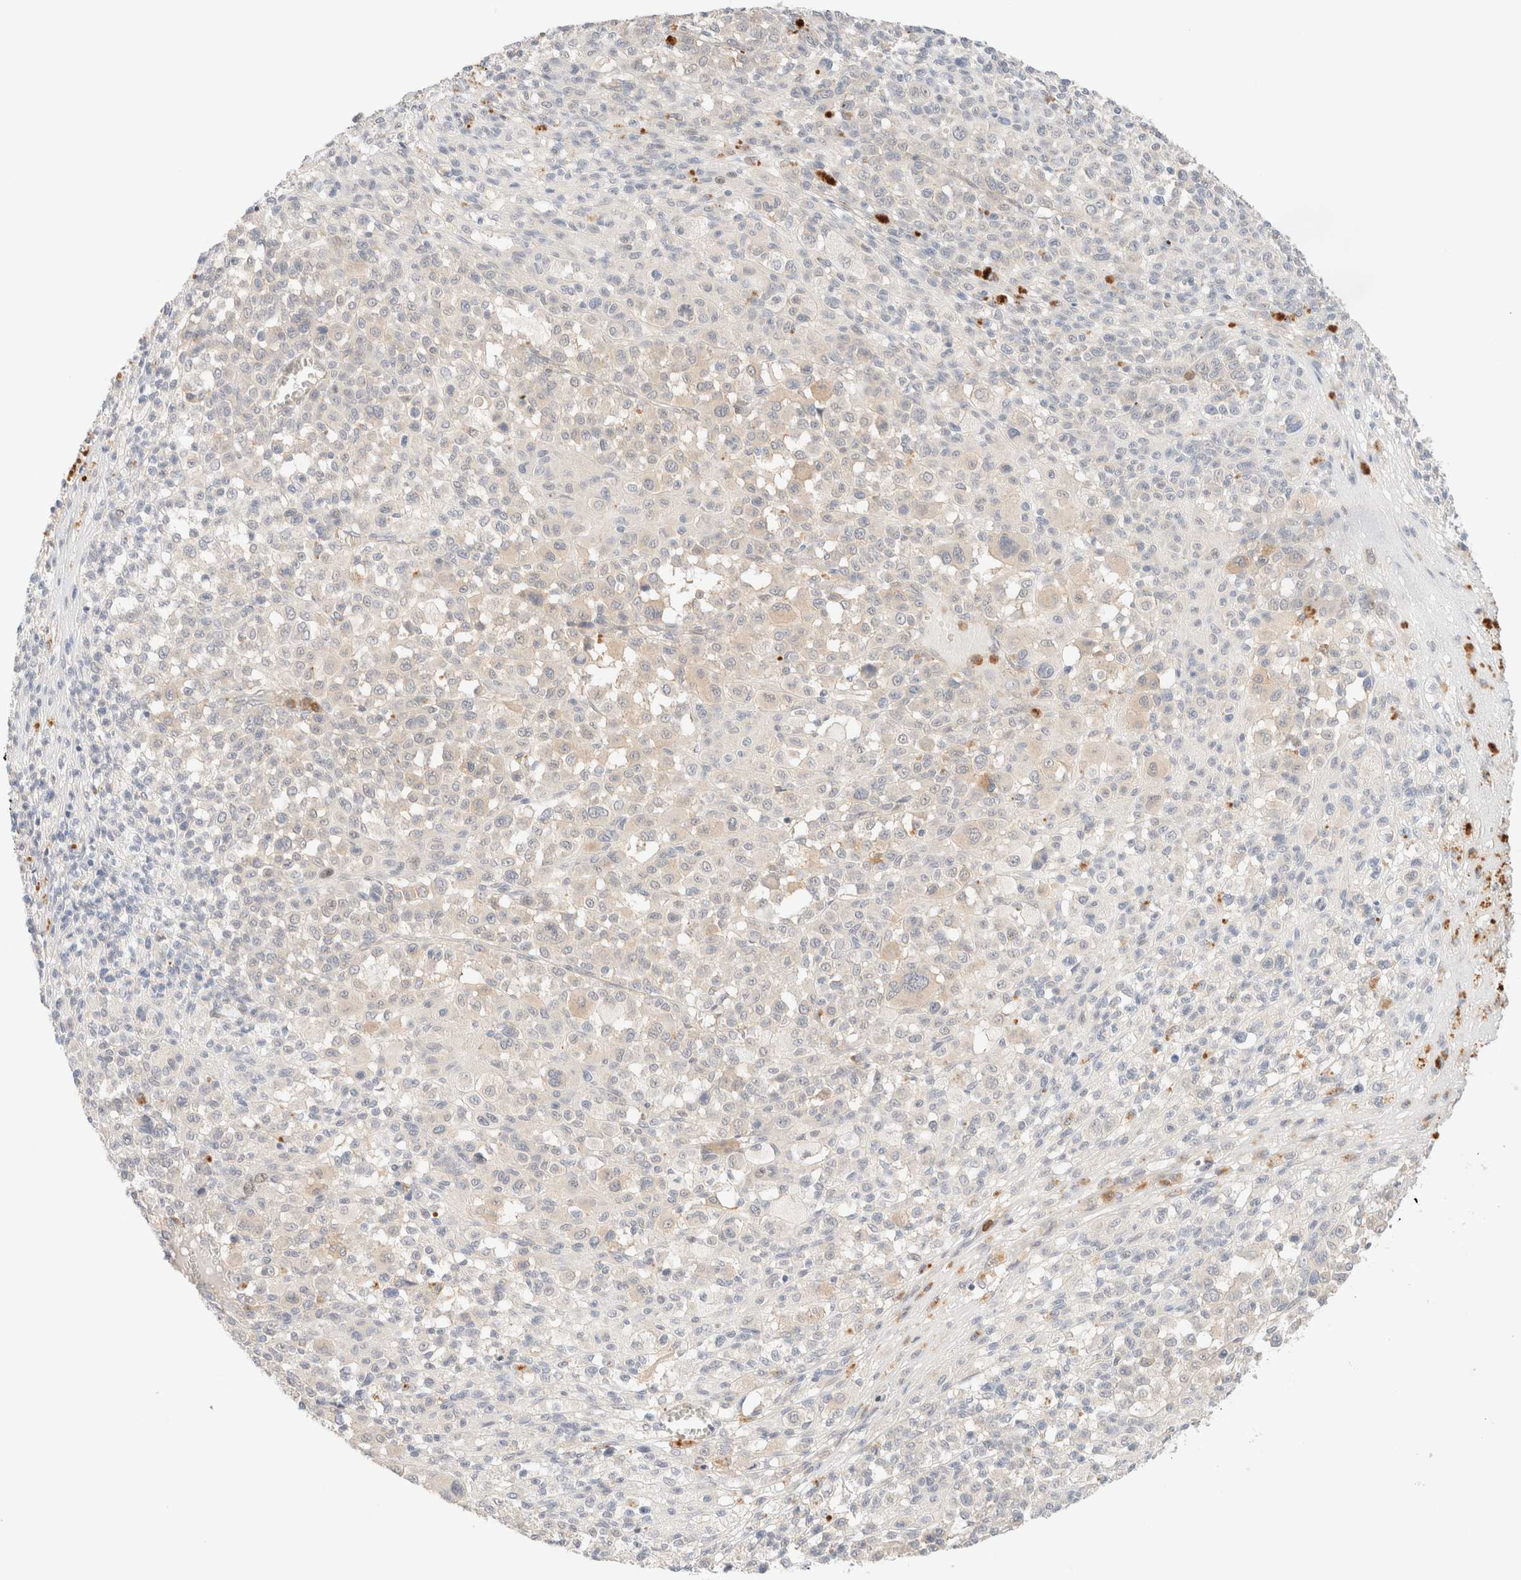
{"staining": {"intensity": "negative", "quantity": "none", "location": "none"}, "tissue": "melanoma", "cell_type": "Tumor cells", "image_type": "cancer", "snomed": [{"axis": "morphology", "description": "Malignant melanoma, Metastatic site"}, {"axis": "topography", "description": "Skin"}], "caption": "This is an IHC micrograph of melanoma. There is no positivity in tumor cells.", "gene": "SGSM2", "patient": {"sex": "female", "age": 74}}